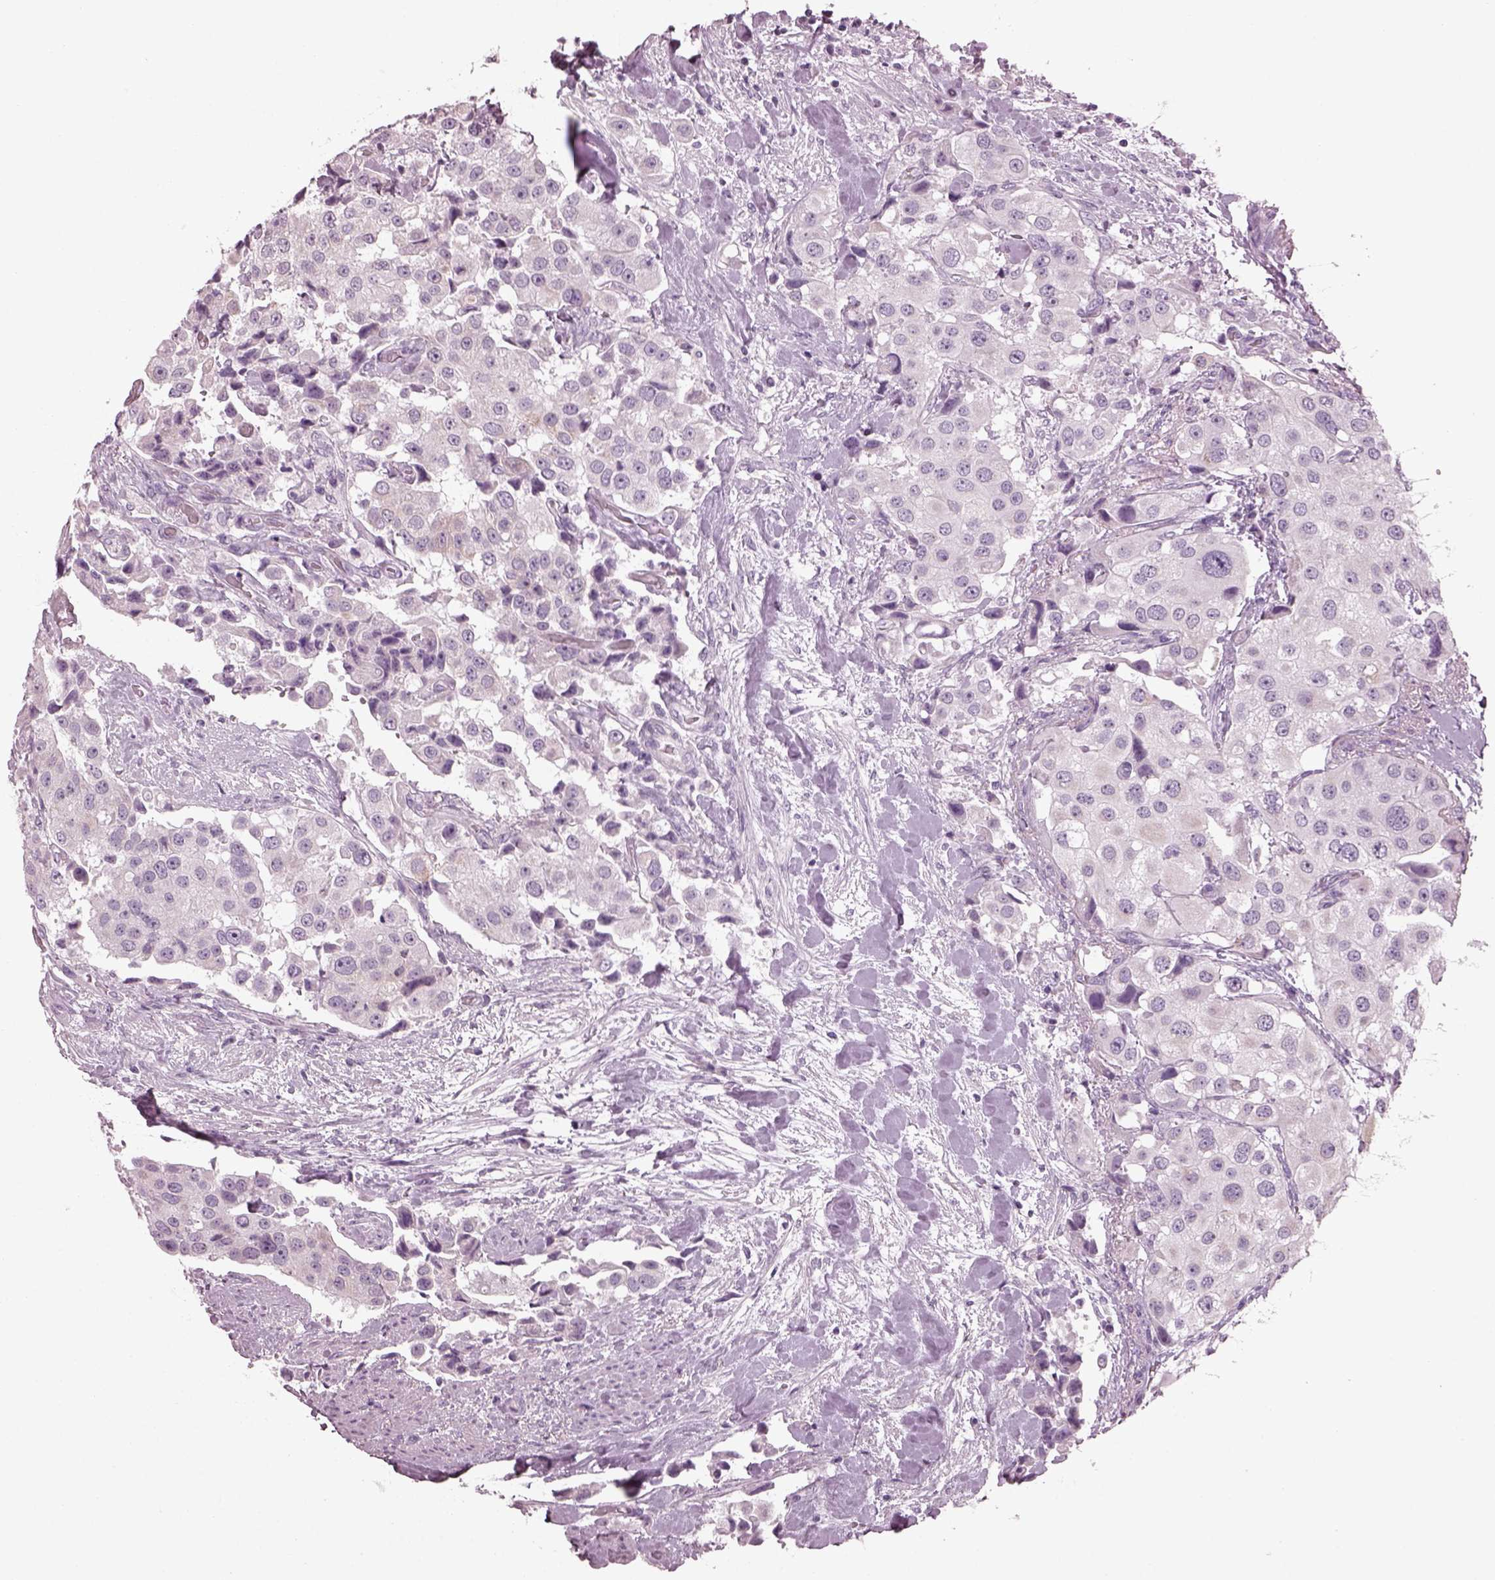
{"staining": {"intensity": "negative", "quantity": "none", "location": "none"}, "tissue": "urothelial cancer", "cell_type": "Tumor cells", "image_type": "cancer", "snomed": [{"axis": "morphology", "description": "Urothelial carcinoma, High grade"}, {"axis": "topography", "description": "Urinary bladder"}], "caption": "Image shows no protein positivity in tumor cells of urothelial carcinoma (high-grade) tissue.", "gene": "PDC", "patient": {"sex": "female", "age": 64}}